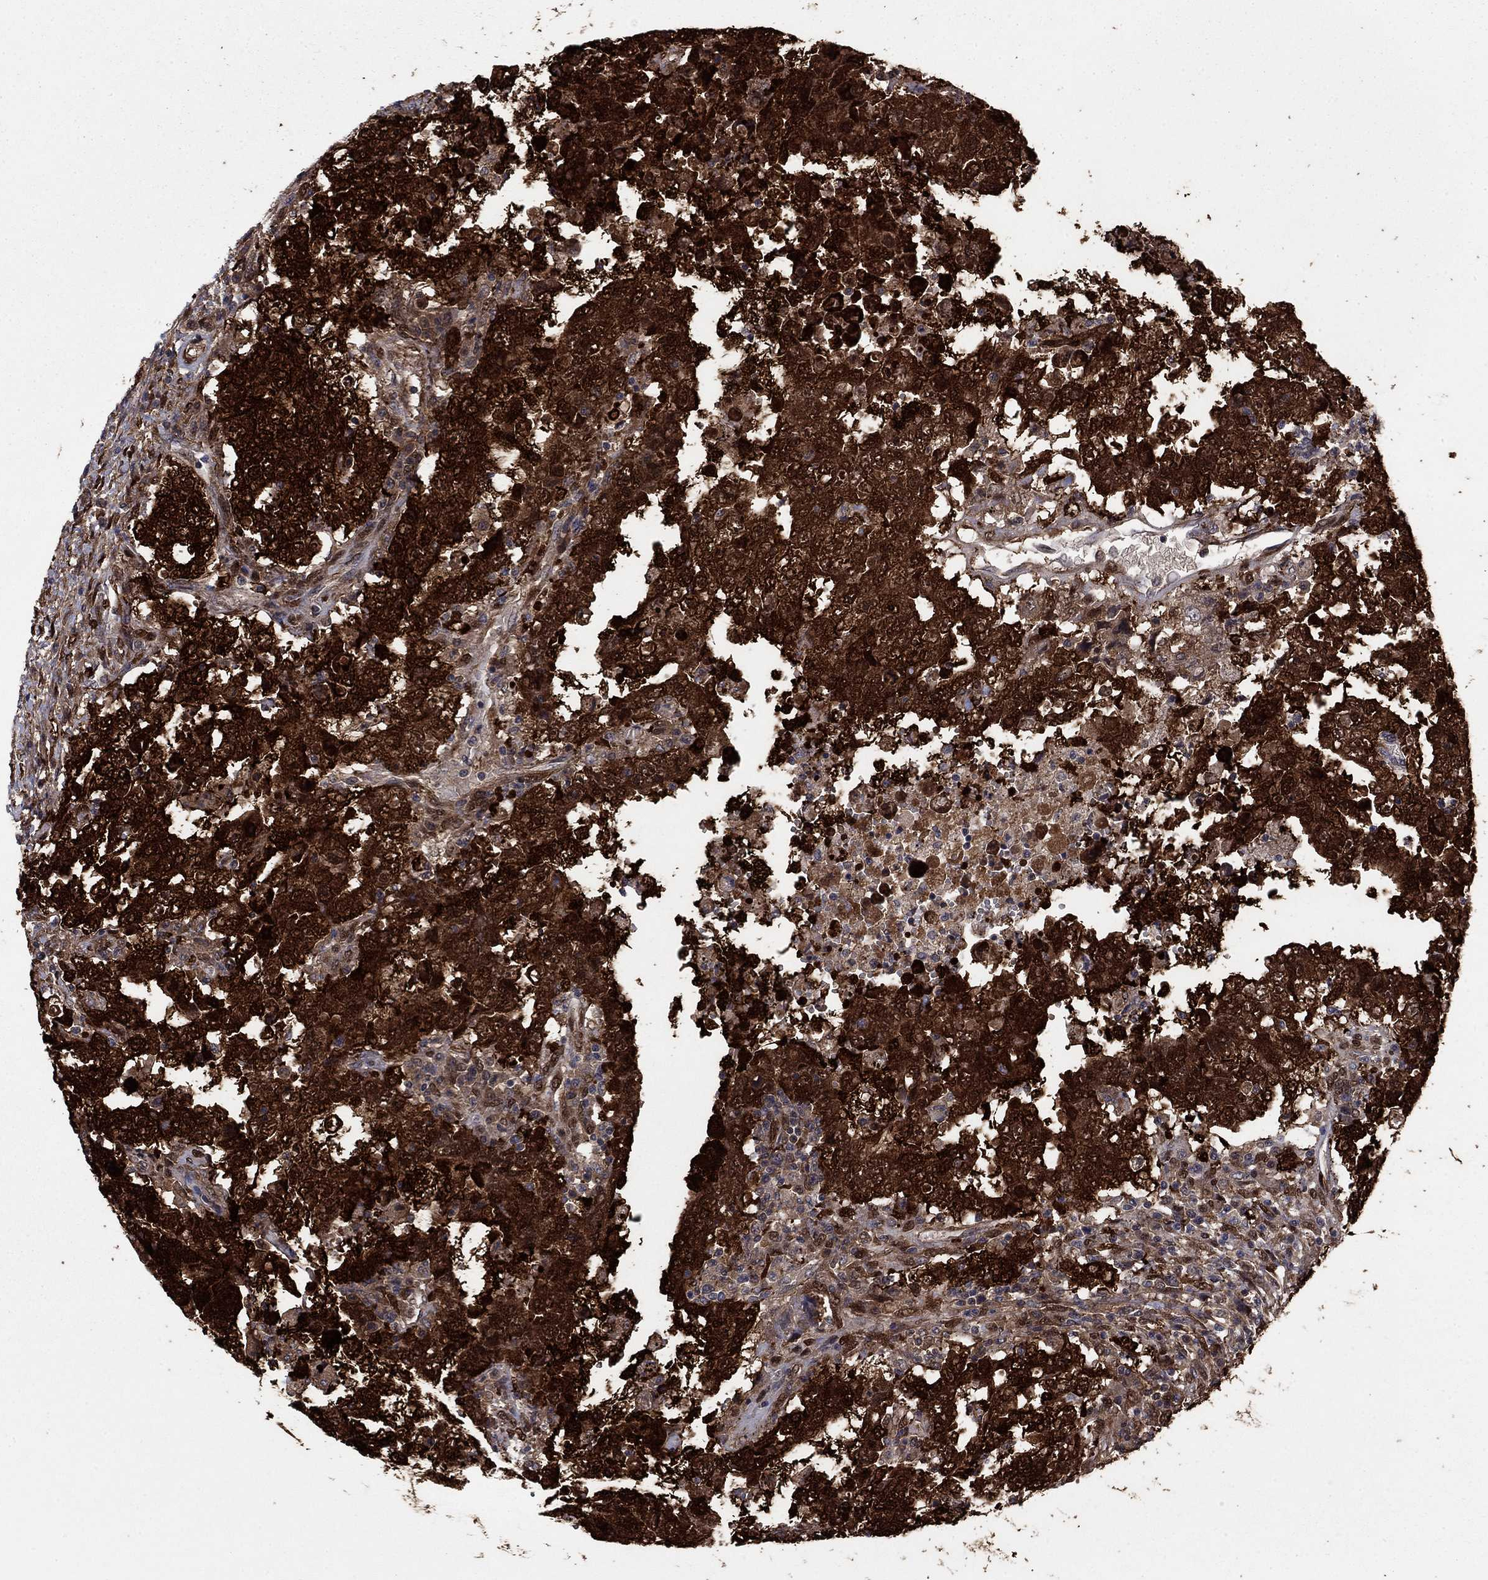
{"staining": {"intensity": "strong", "quantity": ">75%", "location": "cytoplasmic/membranous"}, "tissue": "testis cancer", "cell_type": "Tumor cells", "image_type": "cancer", "snomed": [{"axis": "morphology", "description": "Carcinoma, Embryonal, NOS"}, {"axis": "topography", "description": "Testis"}], "caption": "Testis cancer was stained to show a protein in brown. There is high levels of strong cytoplasmic/membranous positivity in approximately >75% of tumor cells. The protein of interest is shown in brown color, while the nuclei are stained blue.", "gene": "FKBP4", "patient": {"sex": "male", "age": 26}}